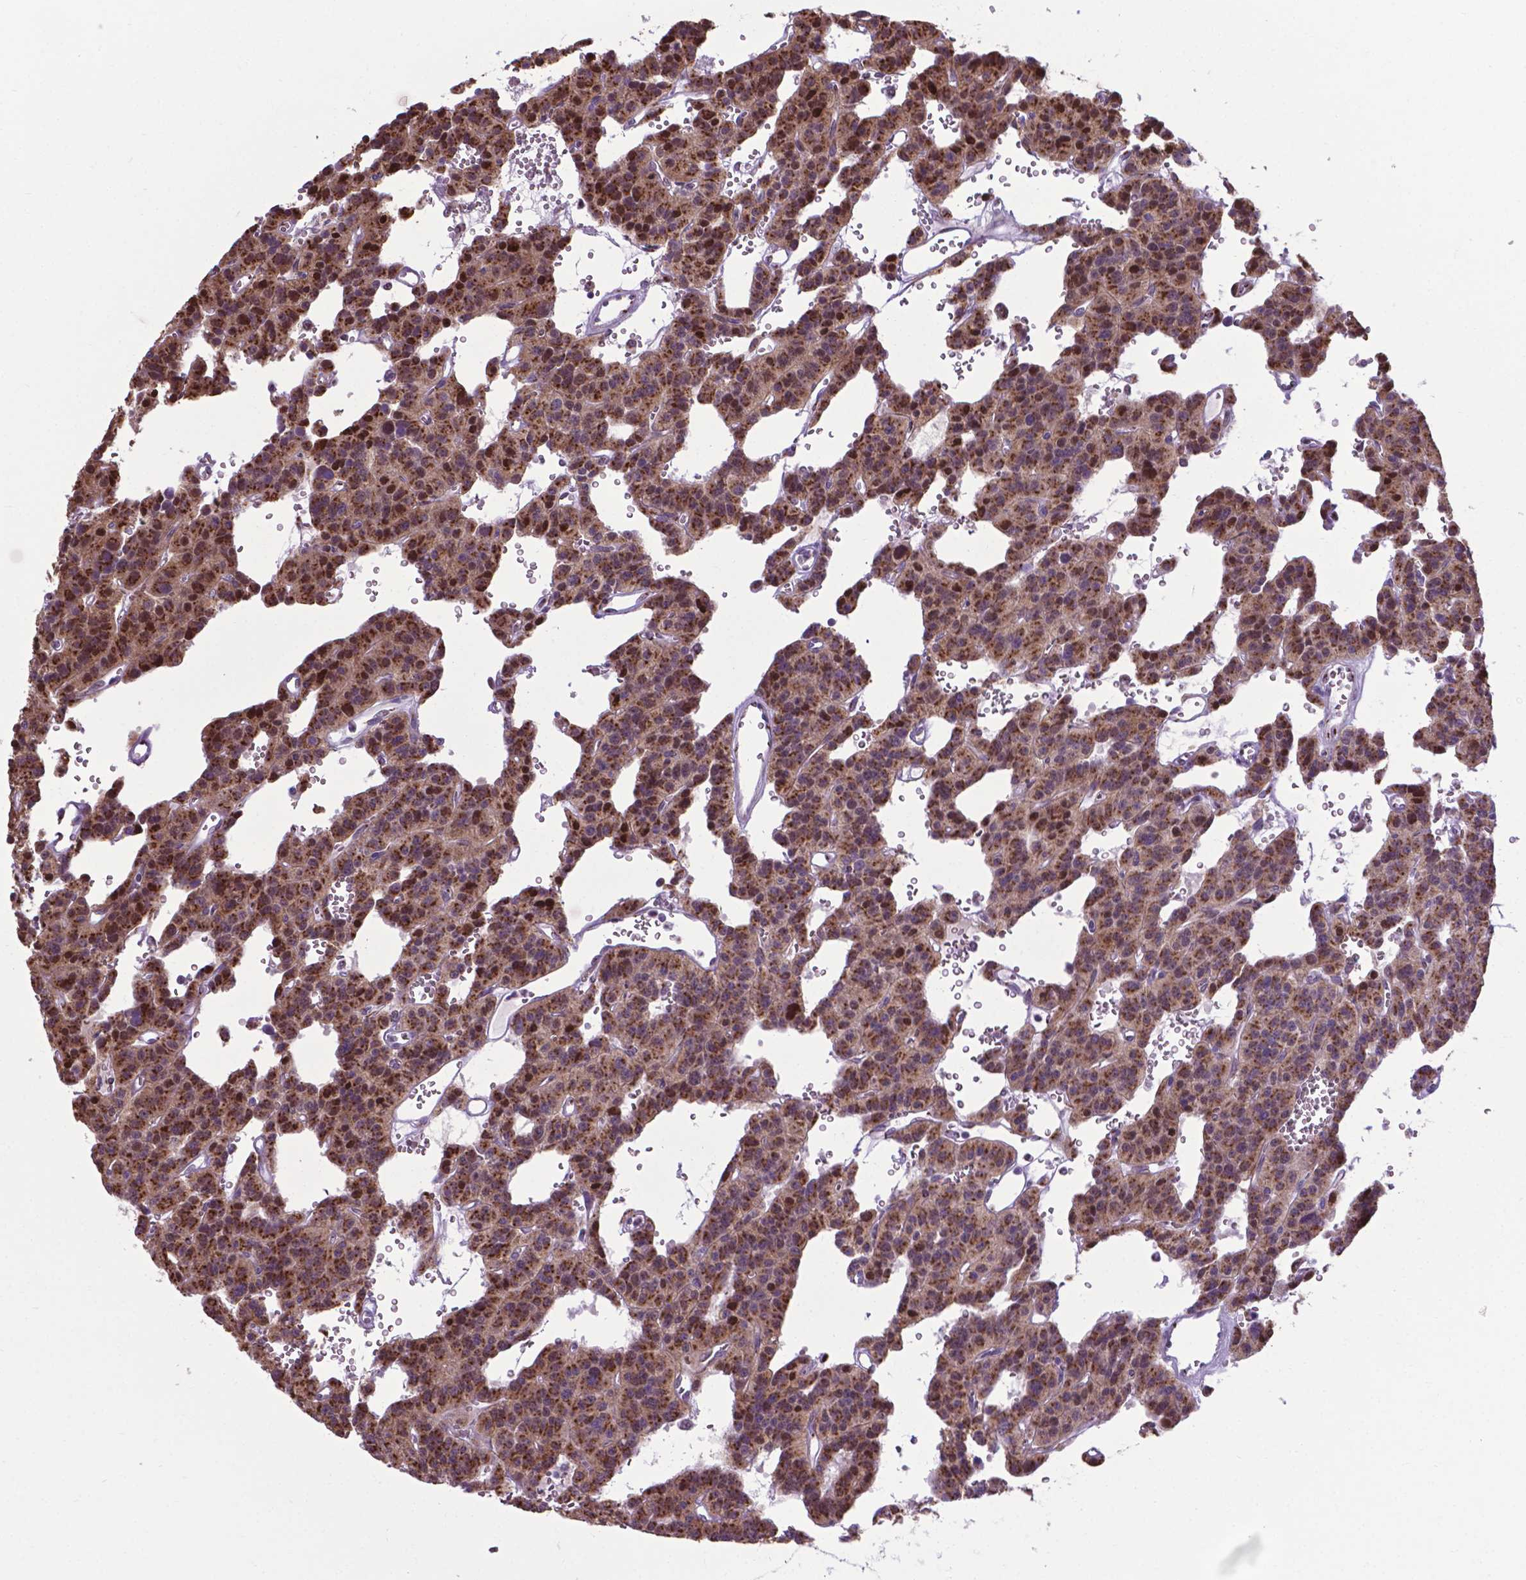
{"staining": {"intensity": "strong", "quantity": ">75%", "location": "cytoplasmic/membranous,nuclear"}, "tissue": "carcinoid", "cell_type": "Tumor cells", "image_type": "cancer", "snomed": [{"axis": "morphology", "description": "Carcinoid, malignant, NOS"}, {"axis": "topography", "description": "Lung"}], "caption": "Carcinoid stained with a protein marker reveals strong staining in tumor cells.", "gene": "MRPL10", "patient": {"sex": "female", "age": 71}}